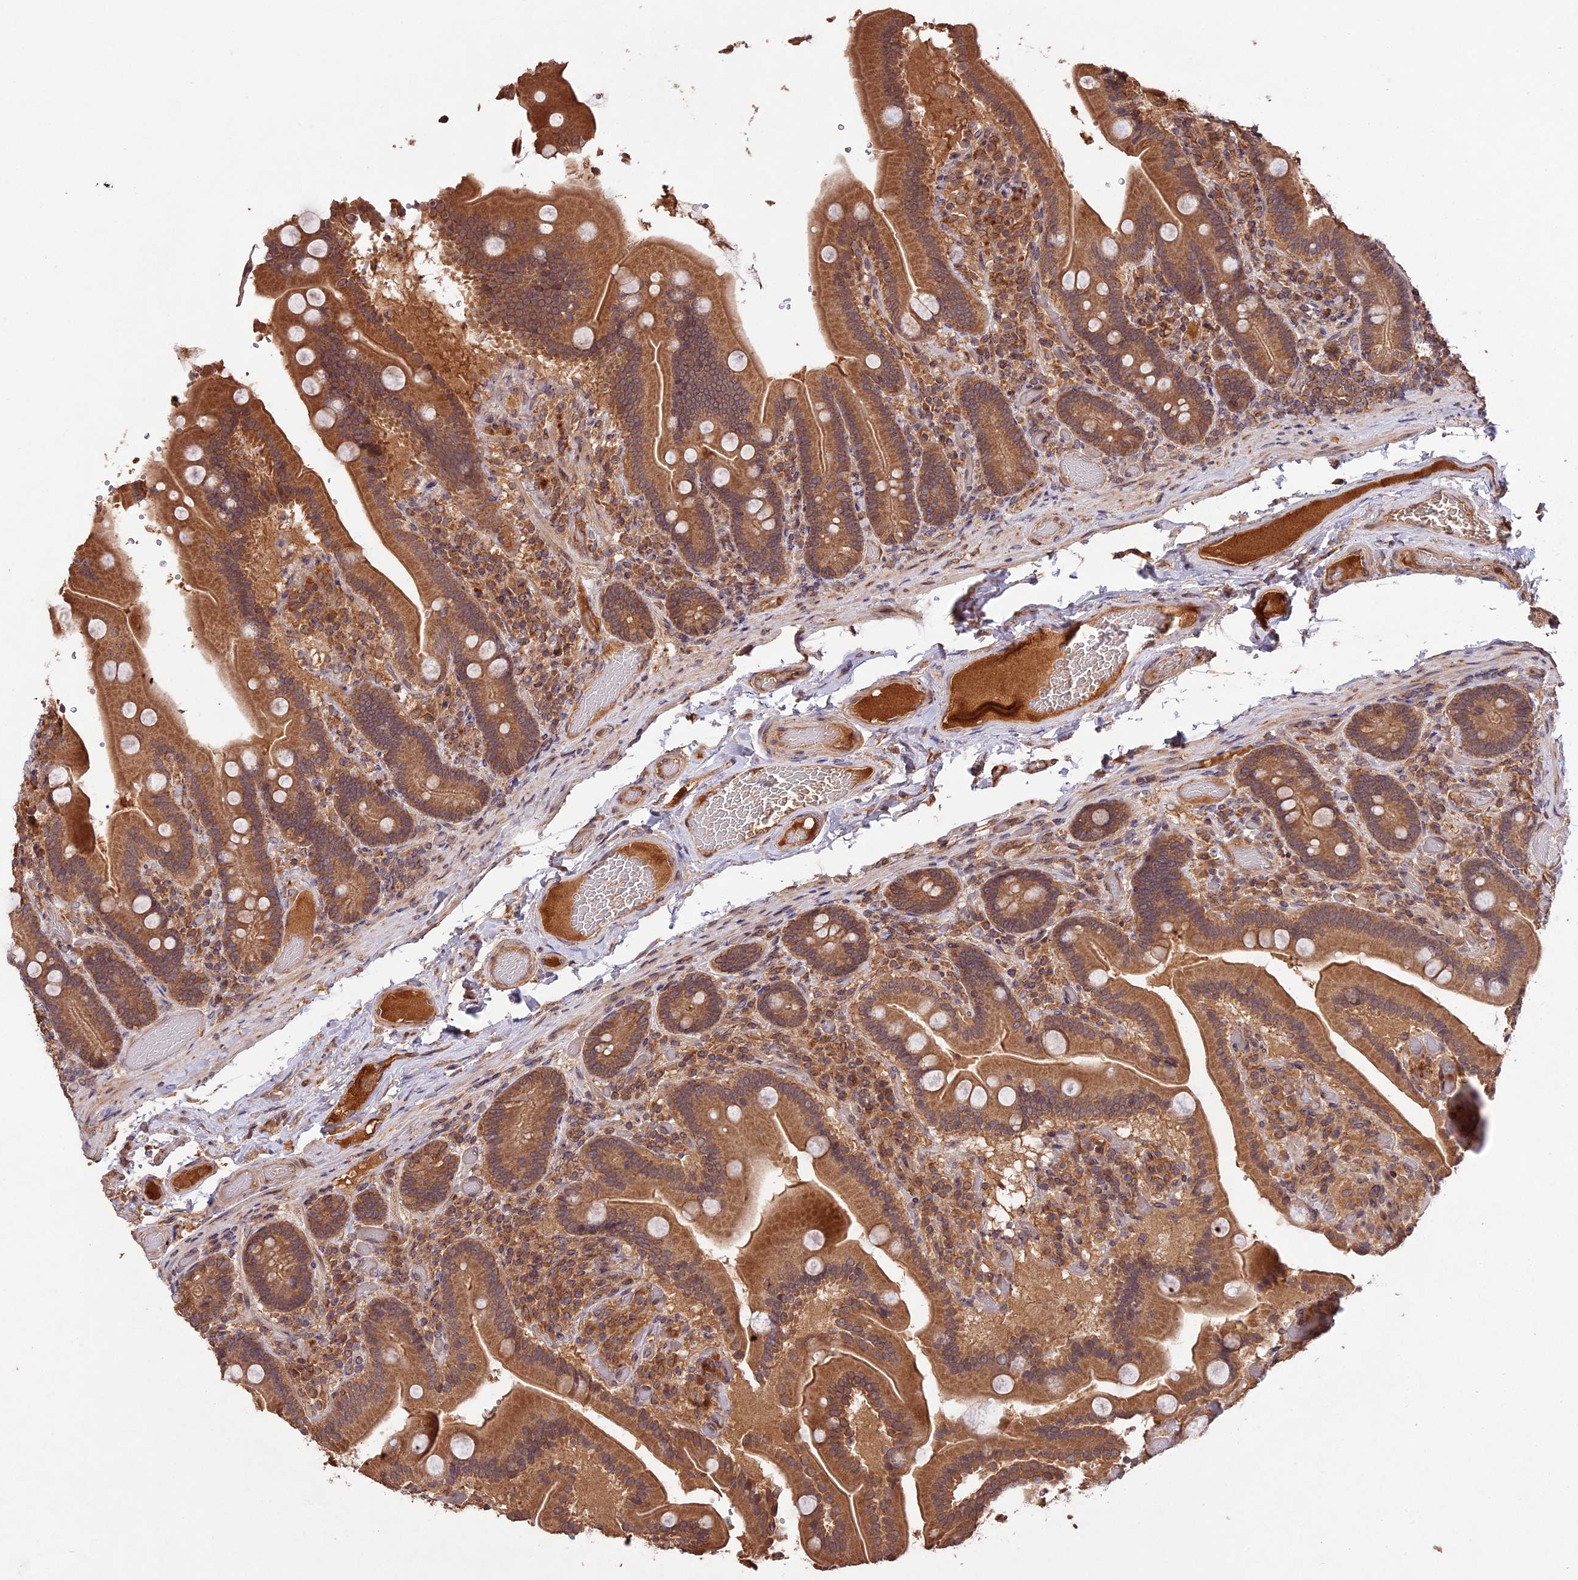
{"staining": {"intensity": "moderate", "quantity": ">75%", "location": "cytoplasmic/membranous"}, "tissue": "duodenum", "cell_type": "Glandular cells", "image_type": "normal", "snomed": [{"axis": "morphology", "description": "Normal tissue, NOS"}, {"axis": "topography", "description": "Duodenum"}], "caption": "Immunohistochemical staining of normal human duodenum displays medium levels of moderate cytoplasmic/membranous staining in about >75% of glandular cells. Using DAB (brown) and hematoxylin (blue) stains, captured at high magnification using brightfield microscopy.", "gene": "CHAC1", "patient": {"sex": "female", "age": 62}}